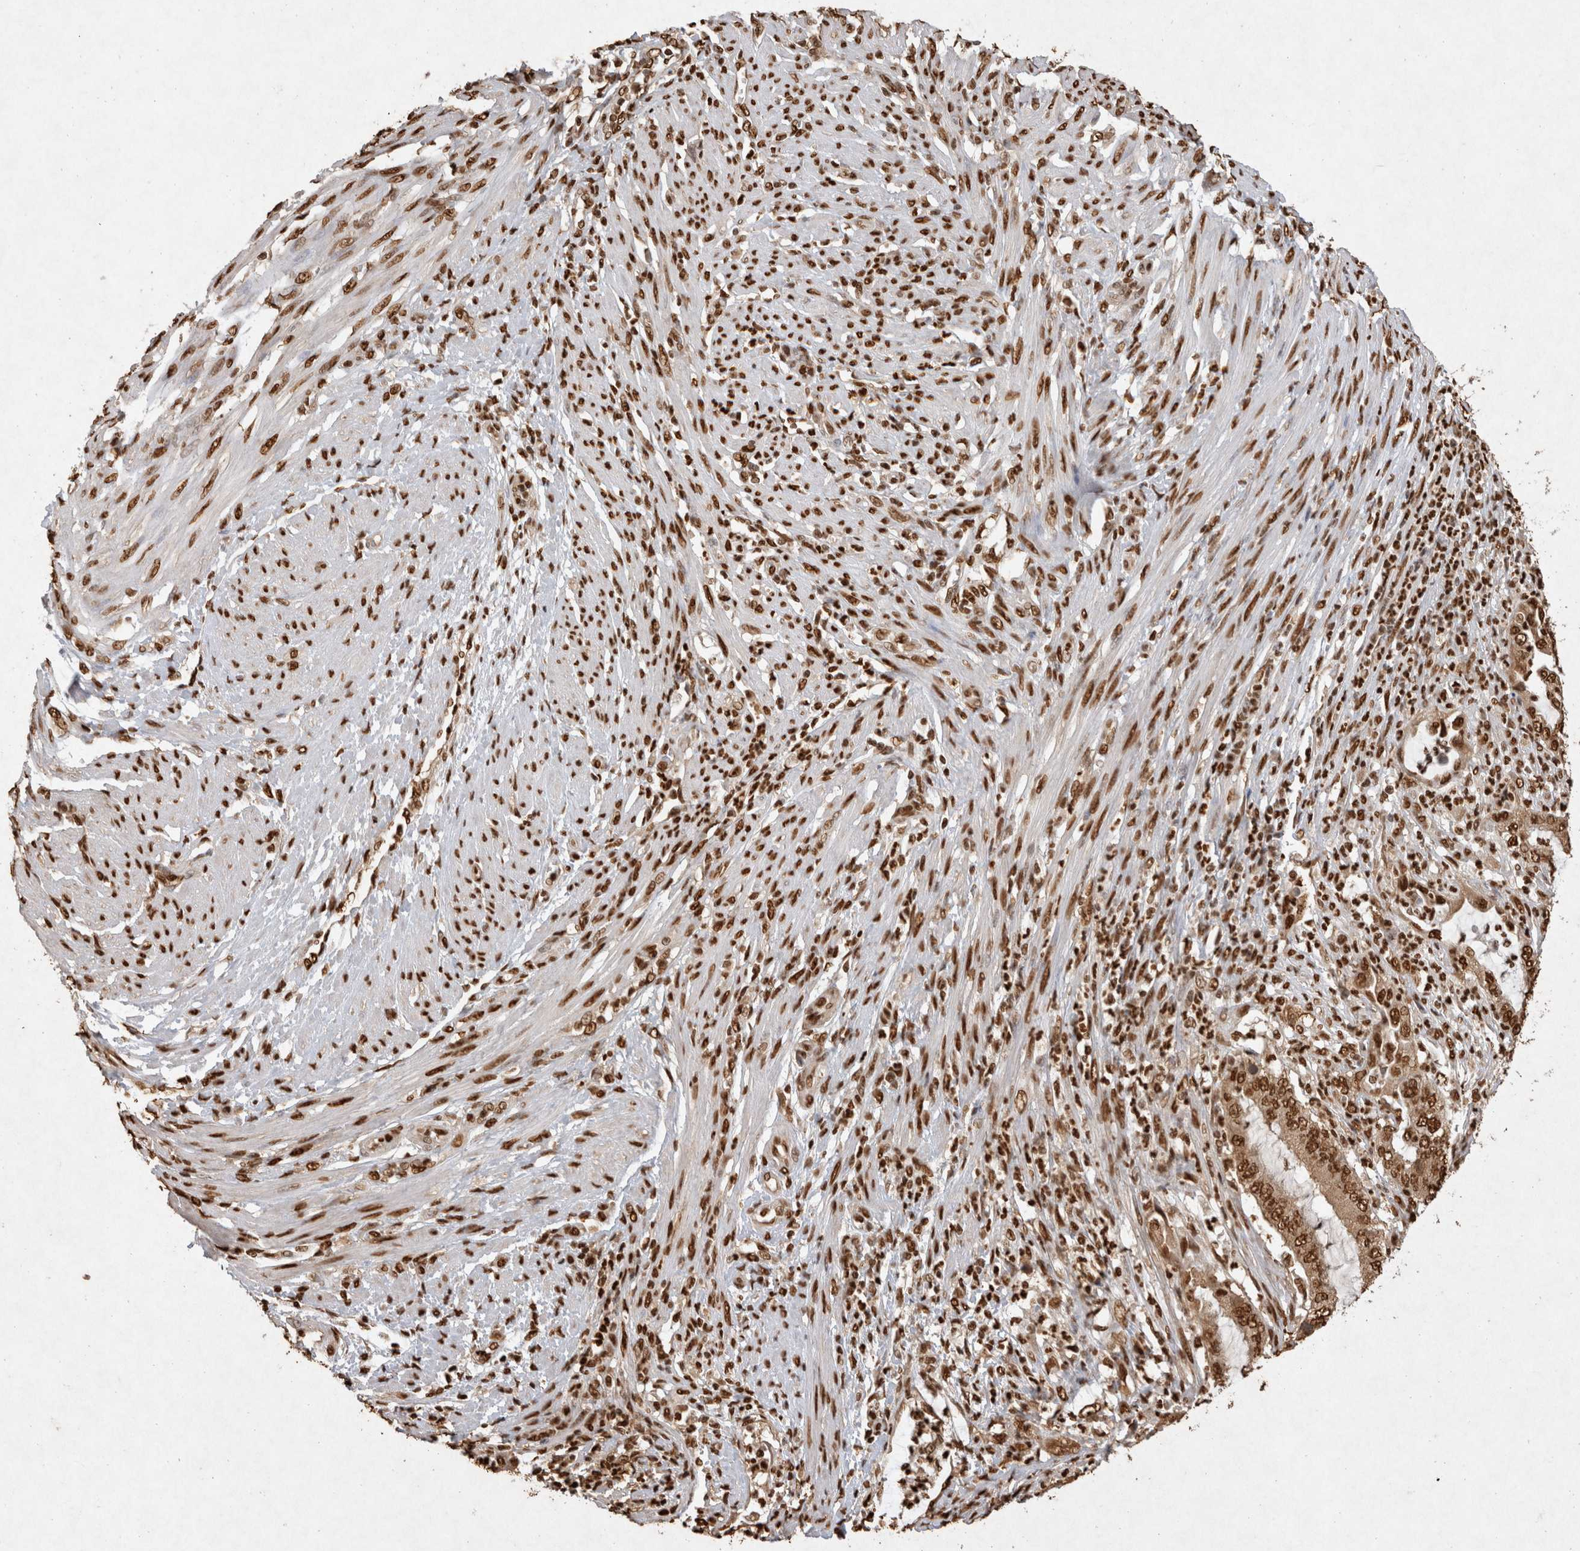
{"staining": {"intensity": "strong", "quantity": ">75%", "location": "cytoplasmic/membranous,nuclear"}, "tissue": "endometrial cancer", "cell_type": "Tumor cells", "image_type": "cancer", "snomed": [{"axis": "morphology", "description": "Adenocarcinoma, NOS"}, {"axis": "topography", "description": "Endometrium"}], "caption": "Immunohistochemistry (IHC) image of endometrial cancer (adenocarcinoma) stained for a protein (brown), which reveals high levels of strong cytoplasmic/membranous and nuclear staining in approximately >75% of tumor cells.", "gene": "HDGF", "patient": {"sex": "female", "age": 51}}